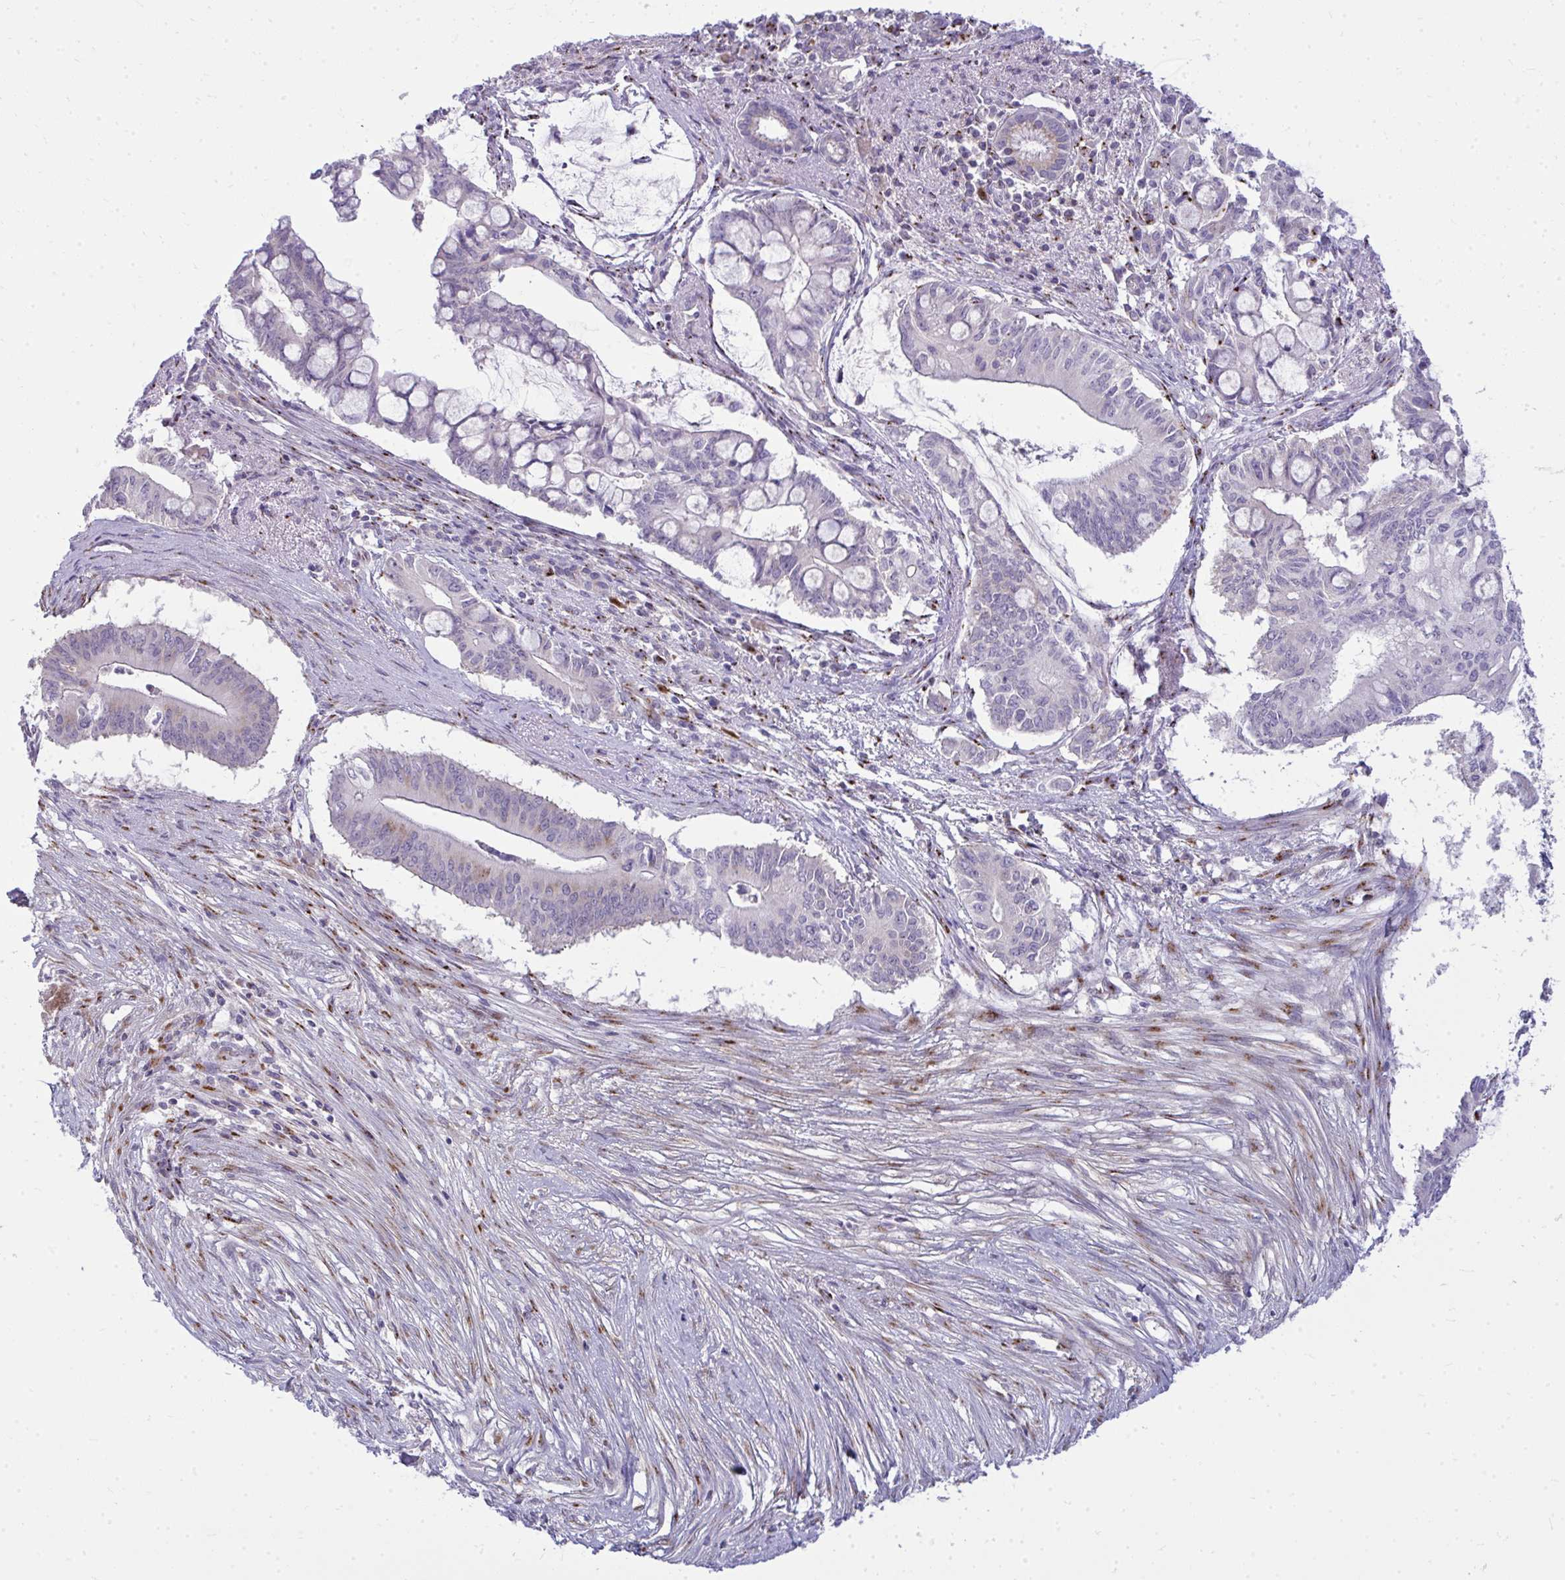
{"staining": {"intensity": "weak", "quantity": "<25%", "location": "cytoplasmic/membranous"}, "tissue": "pancreatic cancer", "cell_type": "Tumor cells", "image_type": "cancer", "snomed": [{"axis": "morphology", "description": "Adenocarcinoma, NOS"}, {"axis": "topography", "description": "Pancreas"}], "caption": "Immunohistochemical staining of pancreatic adenocarcinoma shows no significant expression in tumor cells.", "gene": "DTX4", "patient": {"sex": "male", "age": 68}}